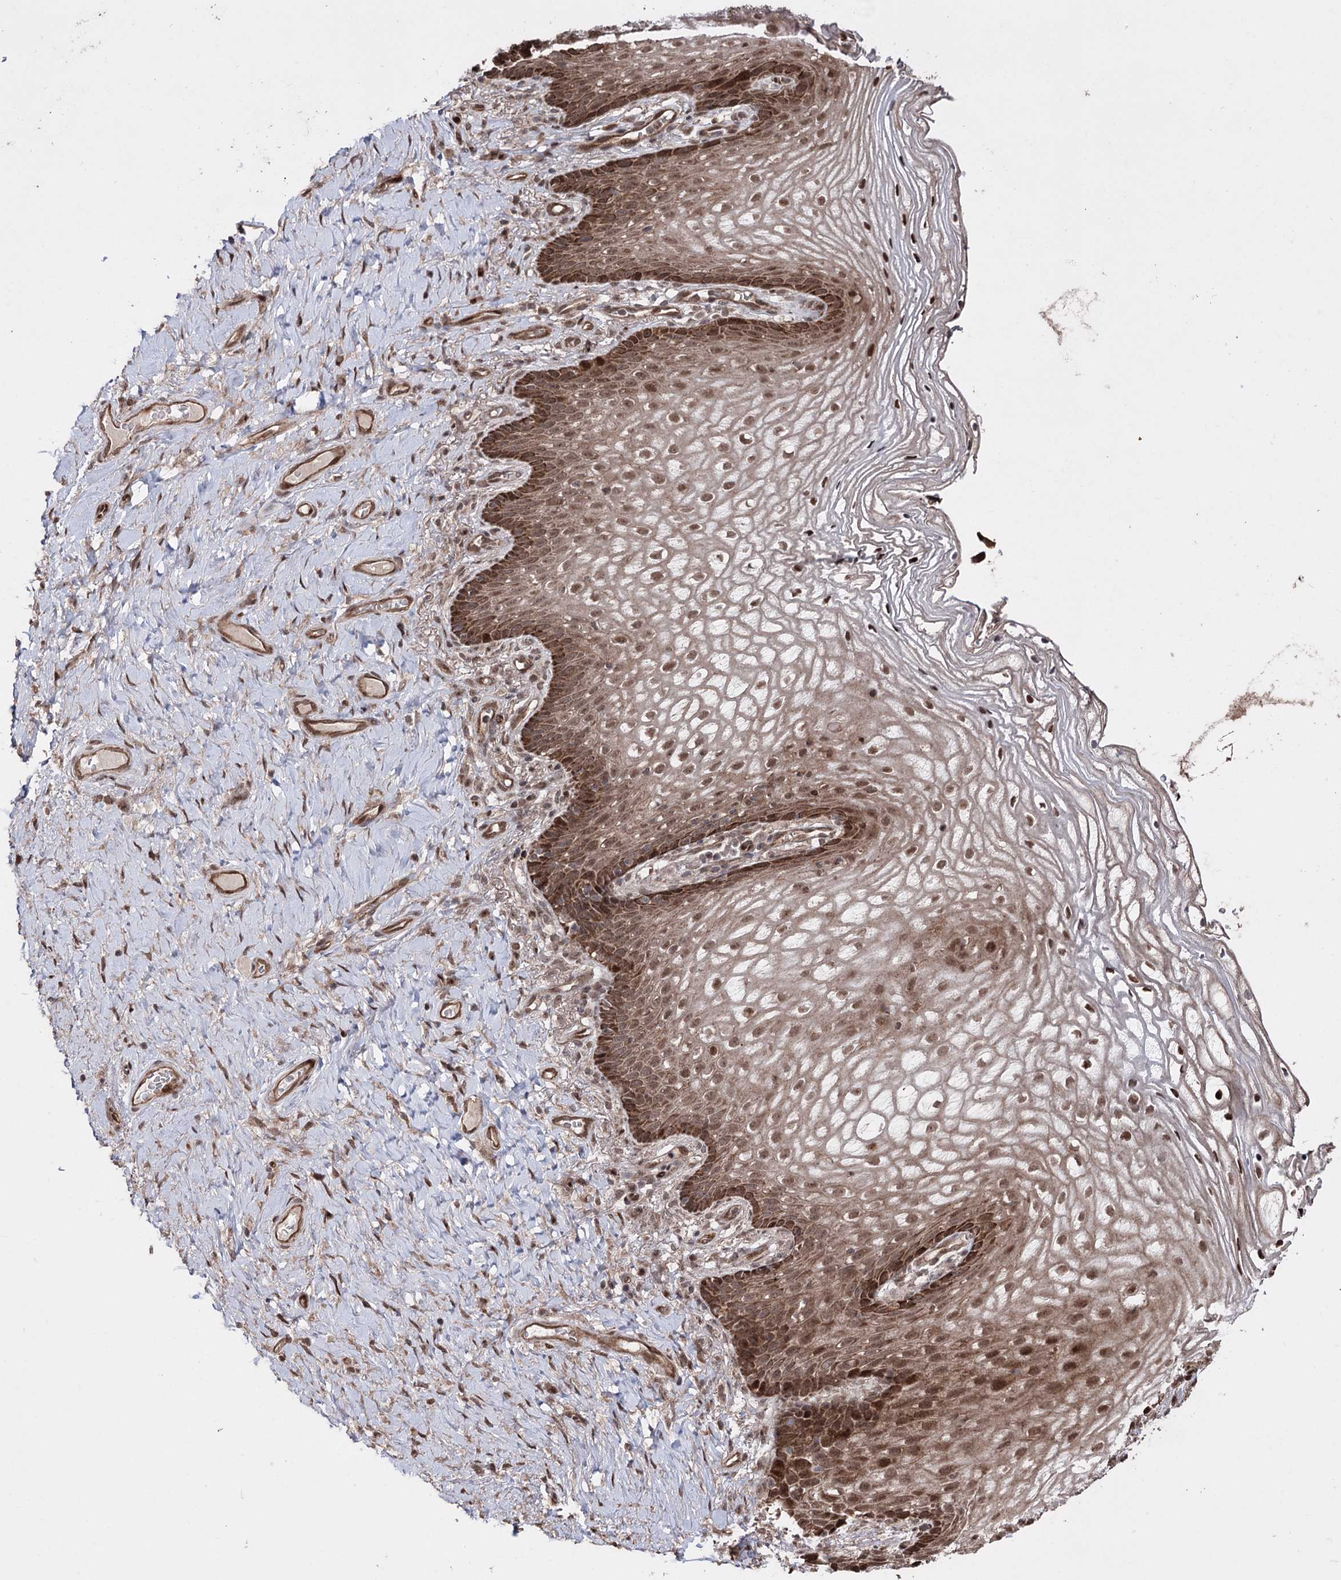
{"staining": {"intensity": "moderate", "quantity": ">75%", "location": "cytoplasmic/membranous,nuclear"}, "tissue": "vagina", "cell_type": "Squamous epithelial cells", "image_type": "normal", "snomed": [{"axis": "morphology", "description": "Normal tissue, NOS"}, {"axis": "topography", "description": "Vagina"}], "caption": "Moderate cytoplasmic/membranous,nuclear staining for a protein is seen in approximately >75% of squamous epithelial cells of unremarkable vagina using immunohistochemistry (IHC).", "gene": "CPNE8", "patient": {"sex": "female", "age": 60}}